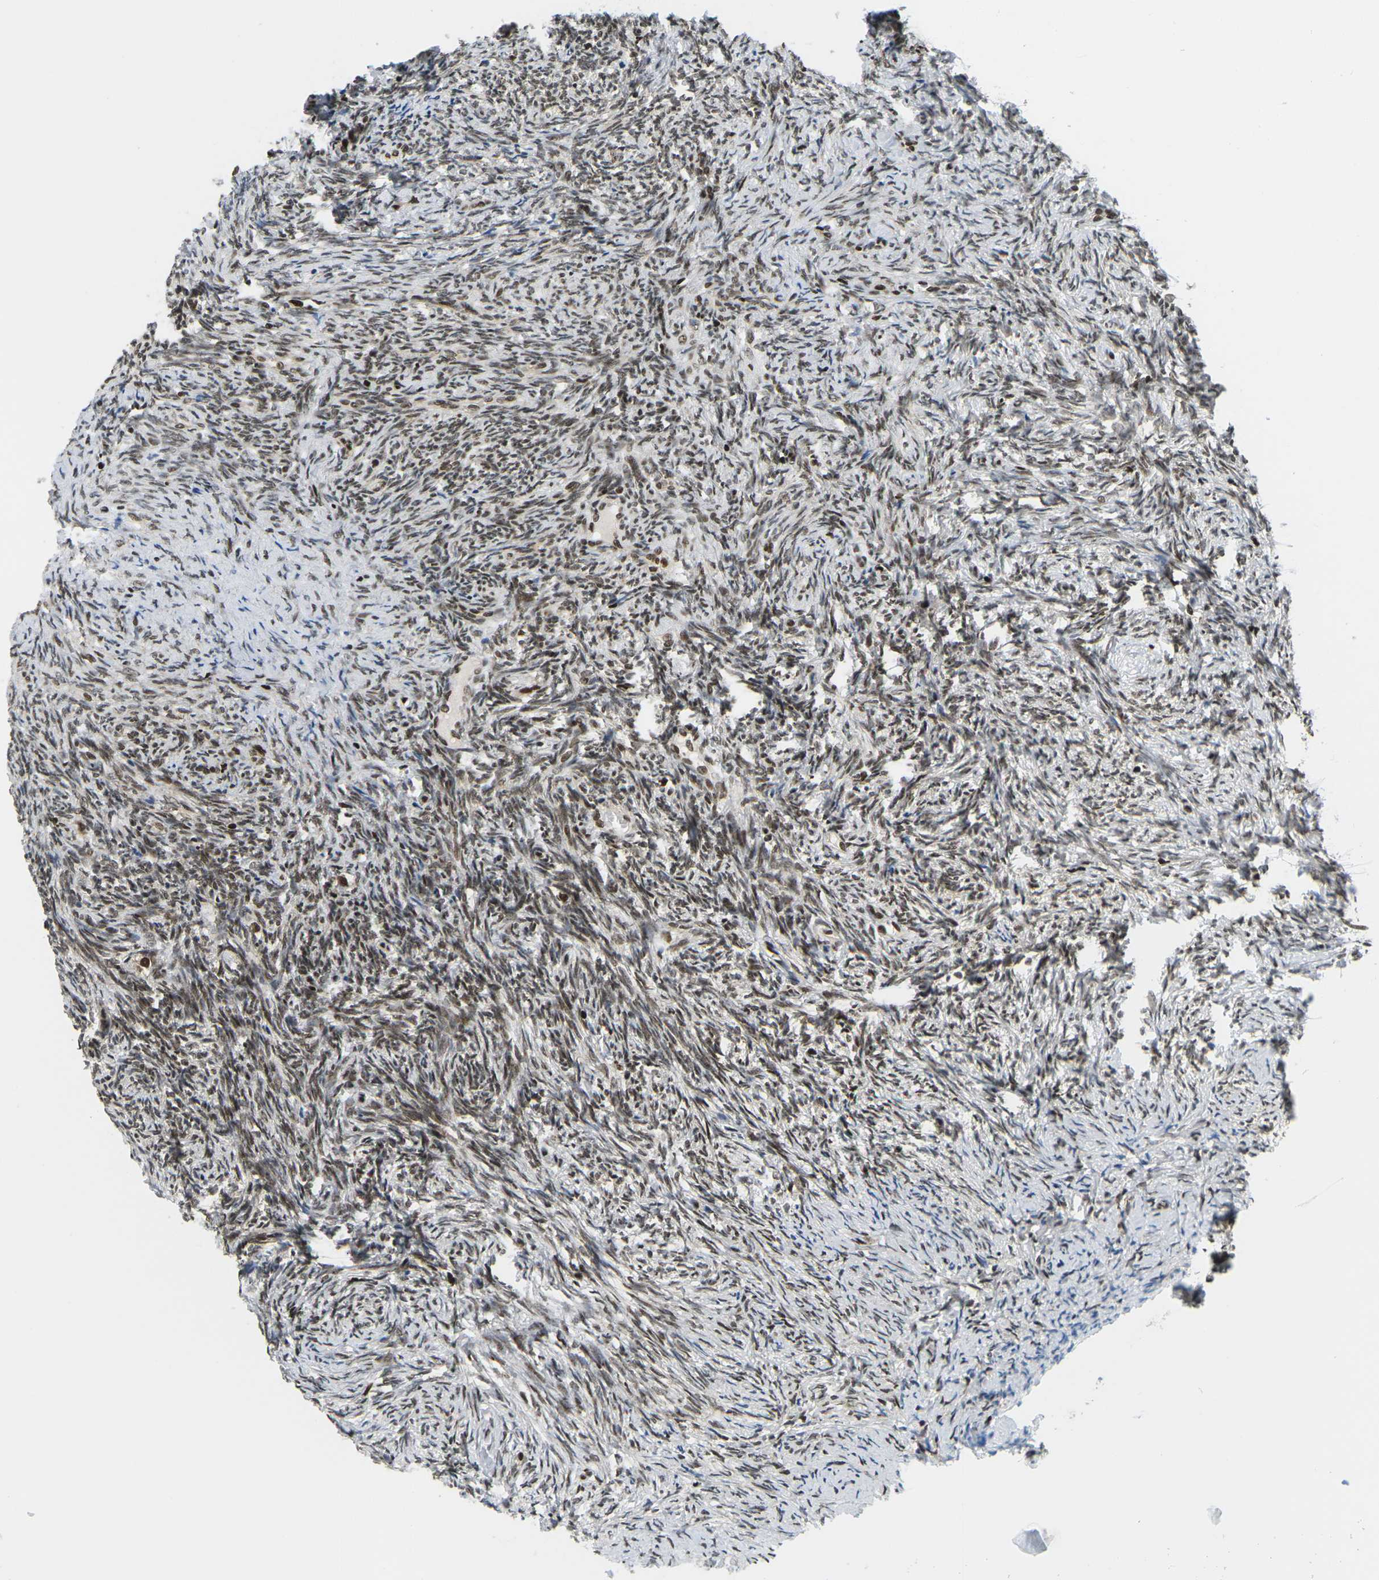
{"staining": {"intensity": "strong", "quantity": ">75%", "location": "cytoplasmic/membranous,nuclear"}, "tissue": "ovary", "cell_type": "Follicle cells", "image_type": "normal", "snomed": [{"axis": "morphology", "description": "Normal tissue, NOS"}, {"axis": "topography", "description": "Ovary"}], "caption": "Immunohistochemistry of unremarkable ovary demonstrates high levels of strong cytoplasmic/membranous,nuclear expression in approximately >75% of follicle cells. (DAB (3,3'-diaminobenzidine) IHC, brown staining for protein, blue staining for nuclei).", "gene": "CELF1", "patient": {"sex": "female", "age": 41}}